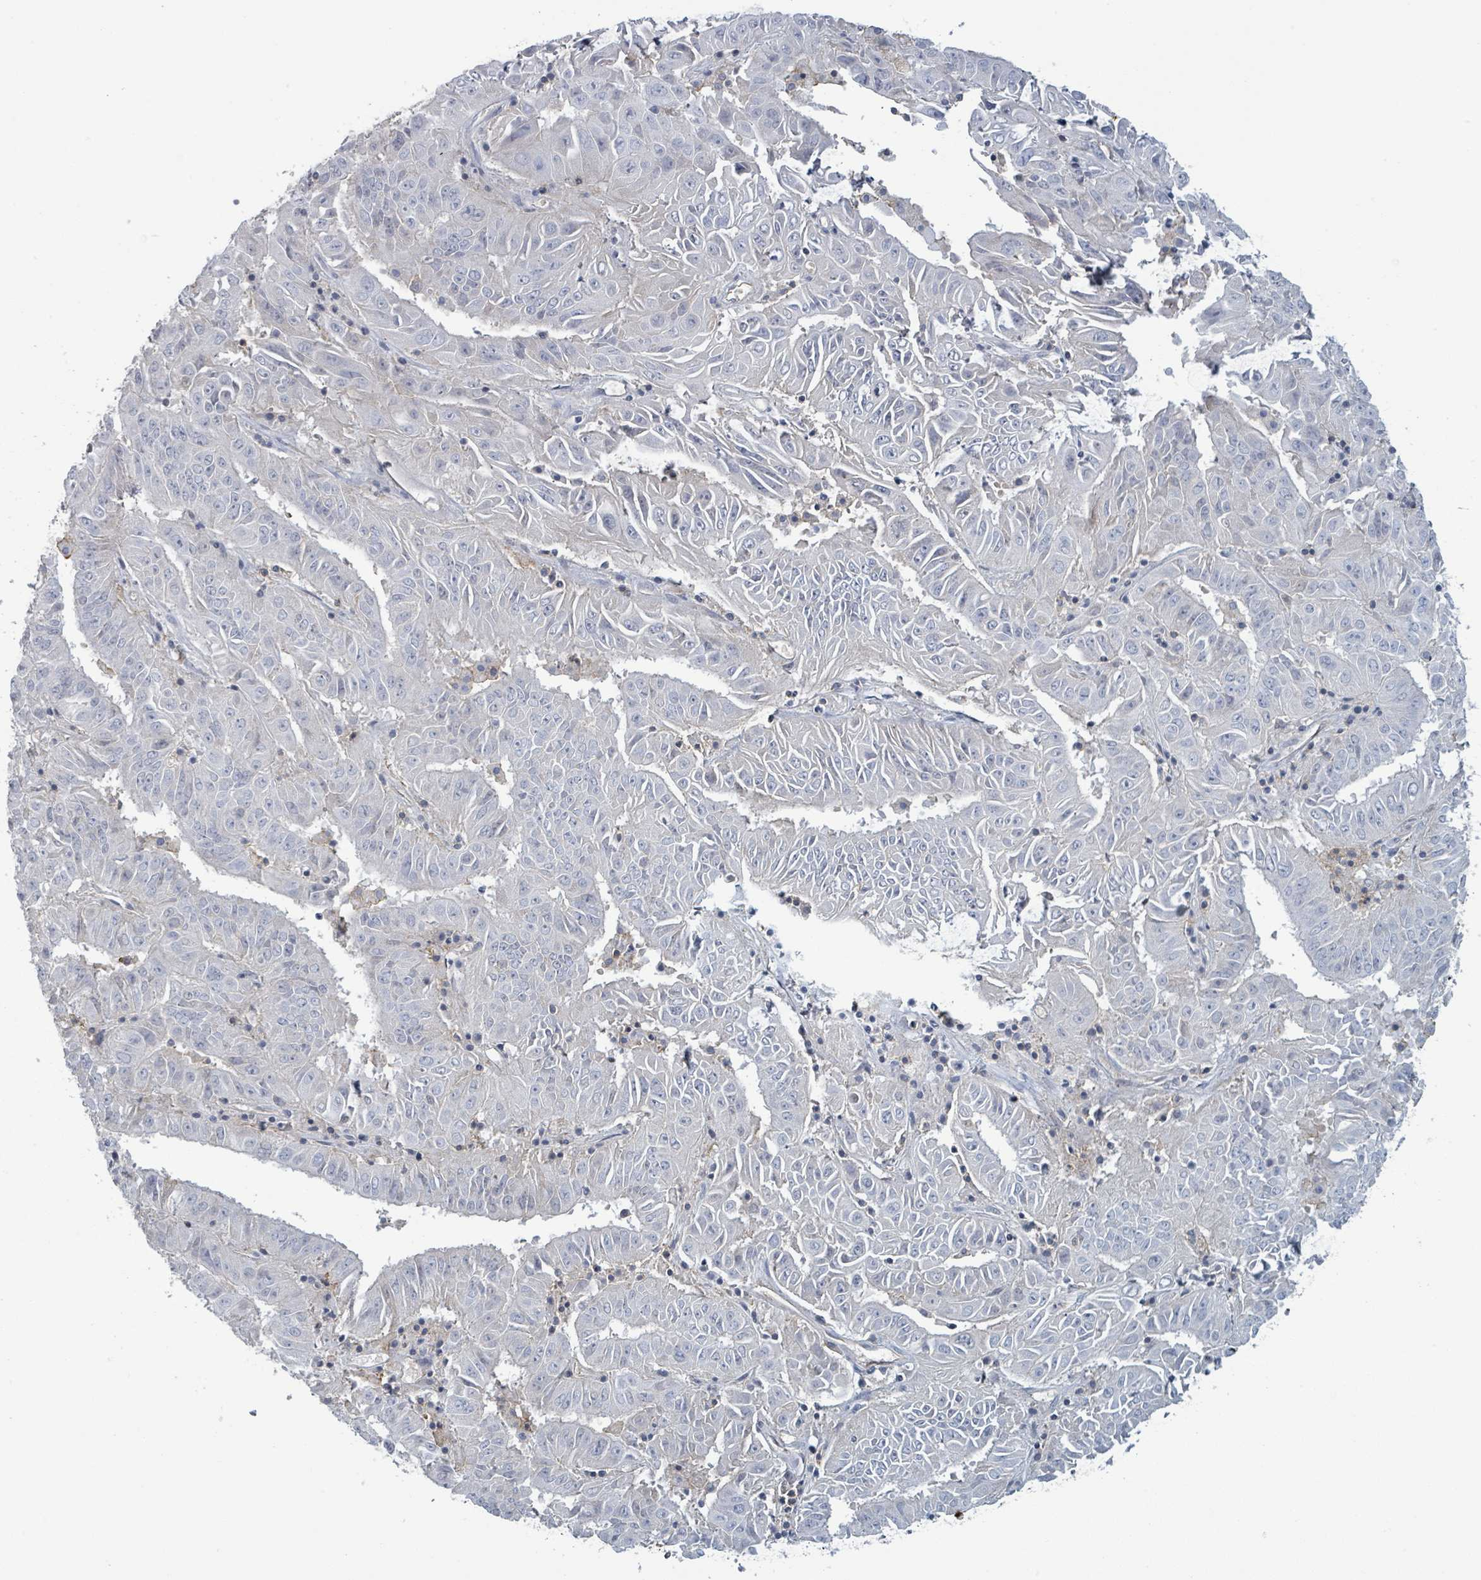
{"staining": {"intensity": "negative", "quantity": "none", "location": "none"}, "tissue": "pancreatic cancer", "cell_type": "Tumor cells", "image_type": "cancer", "snomed": [{"axis": "morphology", "description": "Adenocarcinoma, NOS"}, {"axis": "topography", "description": "Pancreas"}], "caption": "There is no significant staining in tumor cells of pancreatic cancer.", "gene": "TNFRSF14", "patient": {"sex": "male", "age": 63}}